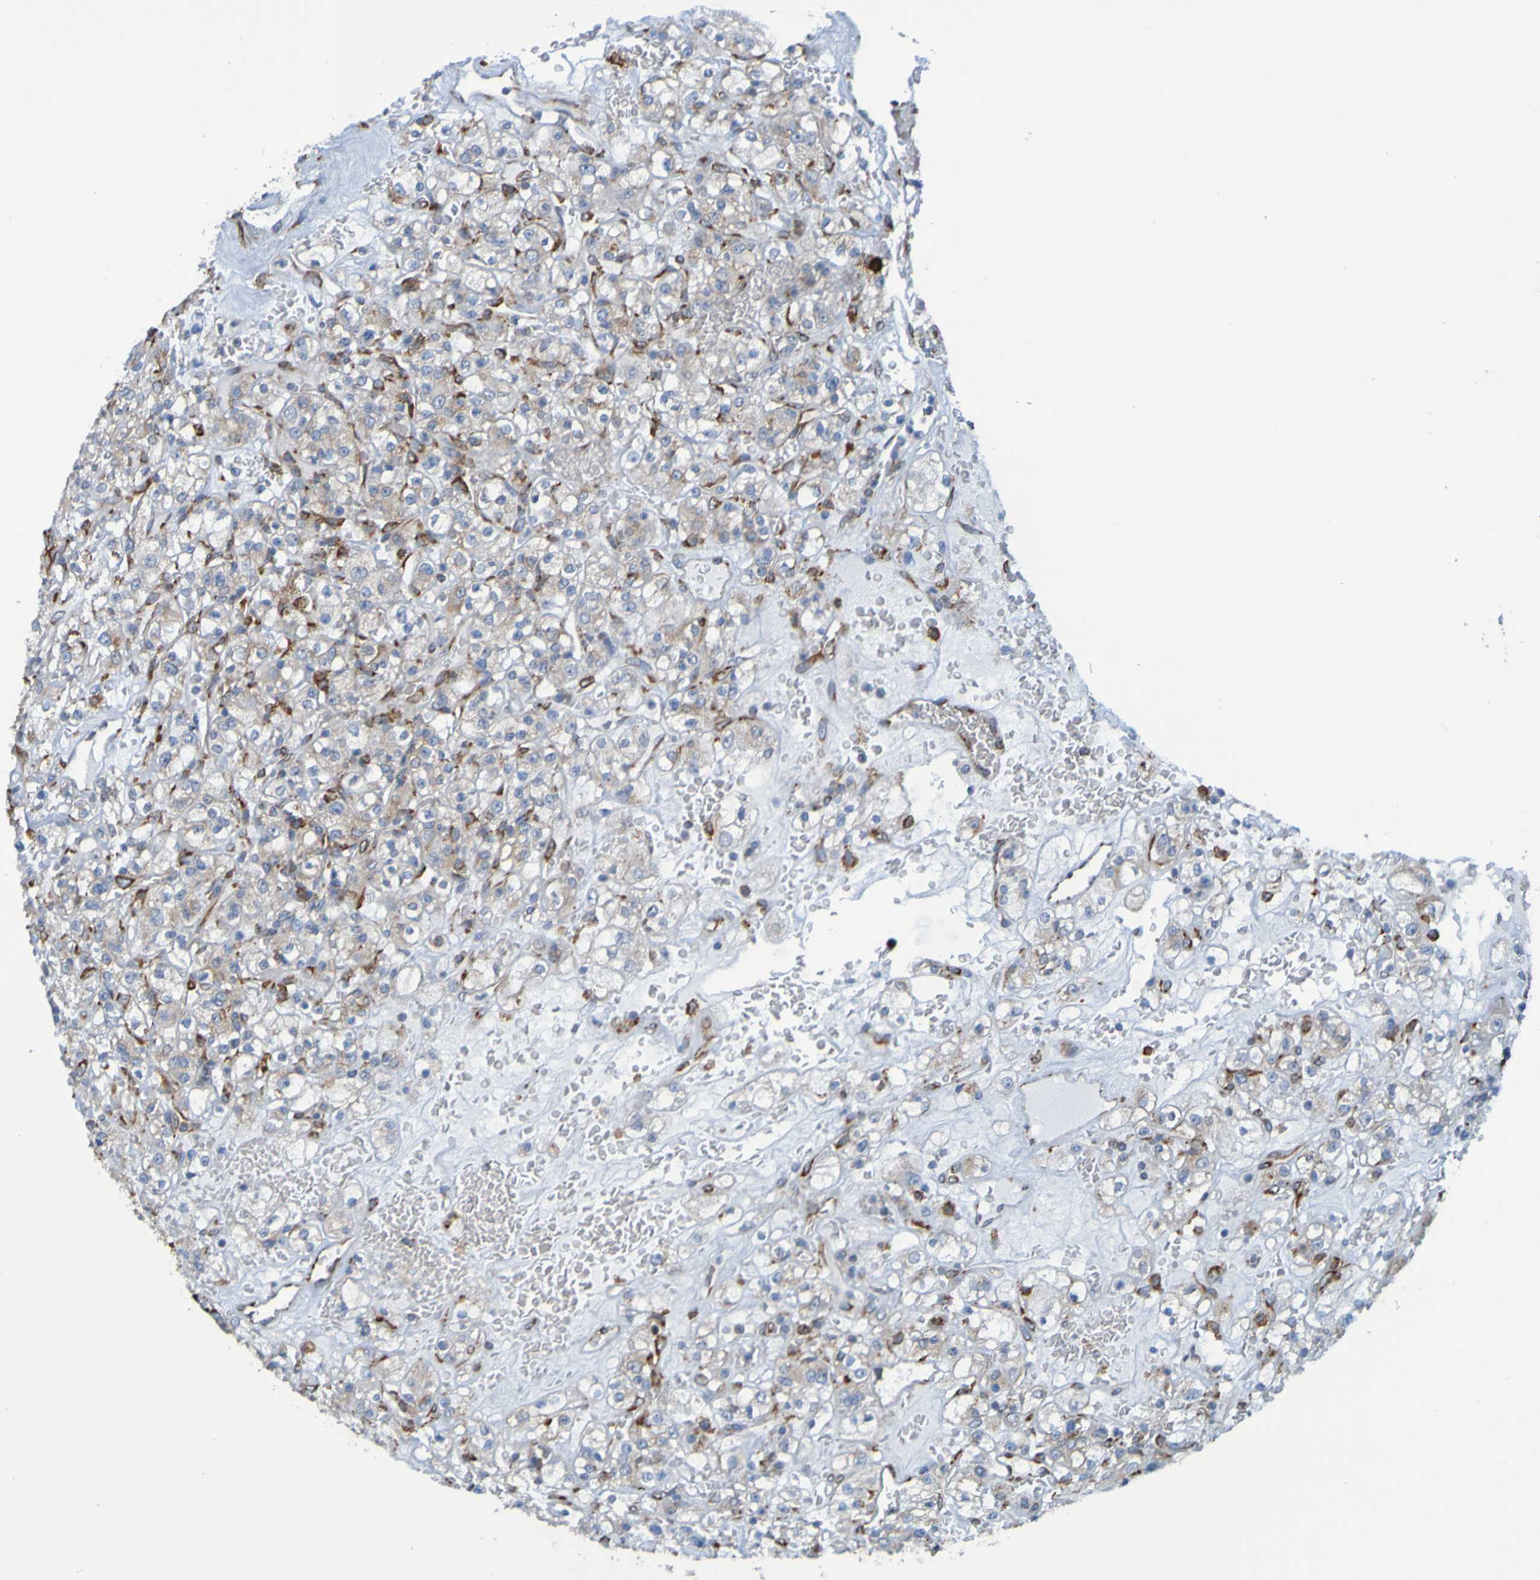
{"staining": {"intensity": "negative", "quantity": "none", "location": "none"}, "tissue": "renal cancer", "cell_type": "Tumor cells", "image_type": "cancer", "snomed": [{"axis": "morphology", "description": "Normal tissue, NOS"}, {"axis": "morphology", "description": "Adenocarcinoma, NOS"}, {"axis": "topography", "description": "Kidney"}], "caption": "Tumor cells show no significant protein positivity in renal cancer (adenocarcinoma).", "gene": "SSR1", "patient": {"sex": "female", "age": 72}}